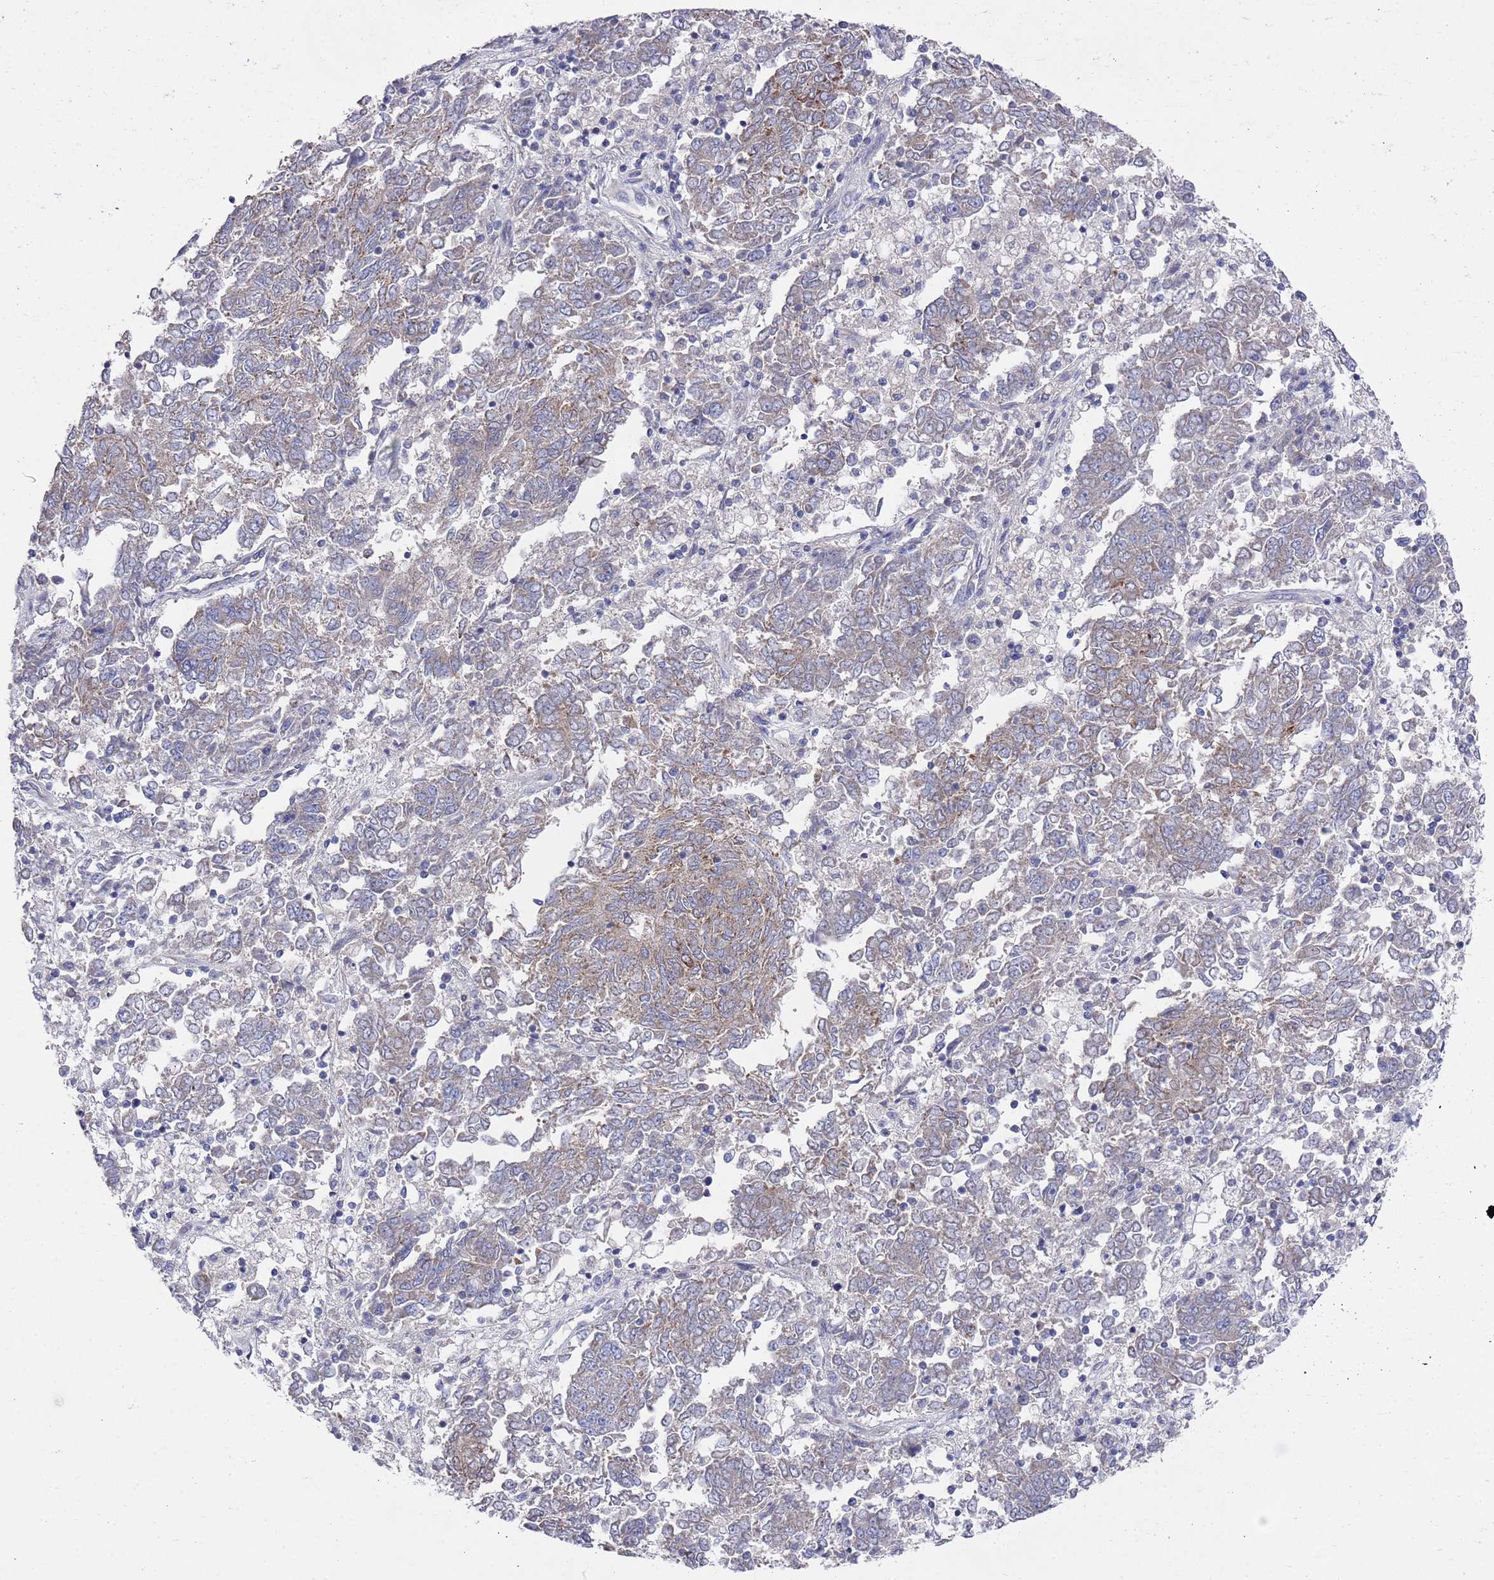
{"staining": {"intensity": "weak", "quantity": "25%-75%", "location": "cytoplasmic/membranous"}, "tissue": "endometrial cancer", "cell_type": "Tumor cells", "image_type": "cancer", "snomed": [{"axis": "morphology", "description": "Adenocarcinoma, NOS"}, {"axis": "topography", "description": "Endometrium"}], "caption": "Immunohistochemistry (IHC) micrograph of neoplastic tissue: endometrial adenocarcinoma stained using IHC reveals low levels of weak protein expression localized specifically in the cytoplasmic/membranous of tumor cells, appearing as a cytoplasmic/membranous brown color.", "gene": "NPEPPS", "patient": {"sex": "female", "age": 80}}